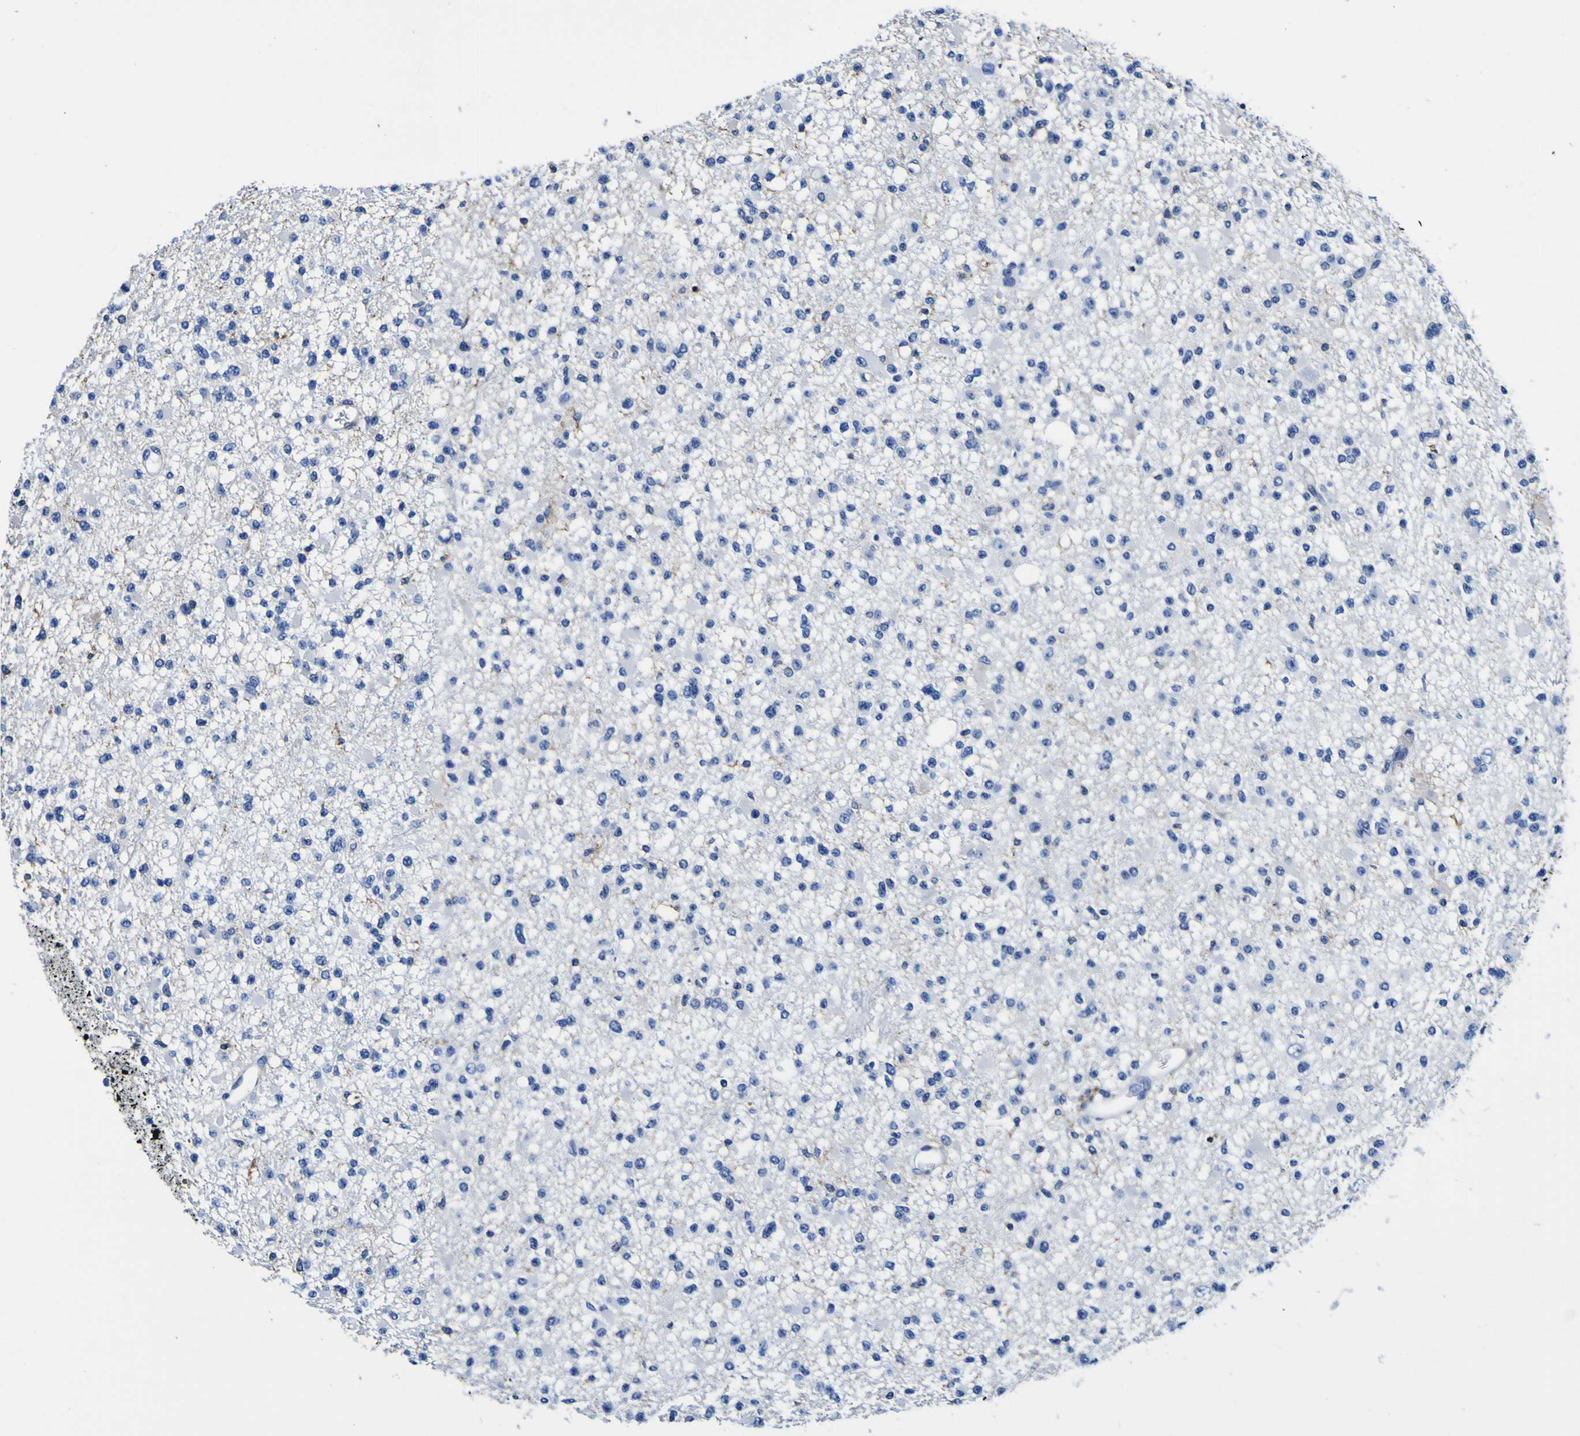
{"staining": {"intensity": "negative", "quantity": "none", "location": "none"}, "tissue": "glioma", "cell_type": "Tumor cells", "image_type": "cancer", "snomed": [{"axis": "morphology", "description": "Glioma, malignant, Low grade"}, {"axis": "topography", "description": "Brain"}], "caption": "A high-resolution image shows IHC staining of glioma, which demonstrates no significant staining in tumor cells.", "gene": "PXDN", "patient": {"sex": "female", "age": 22}}